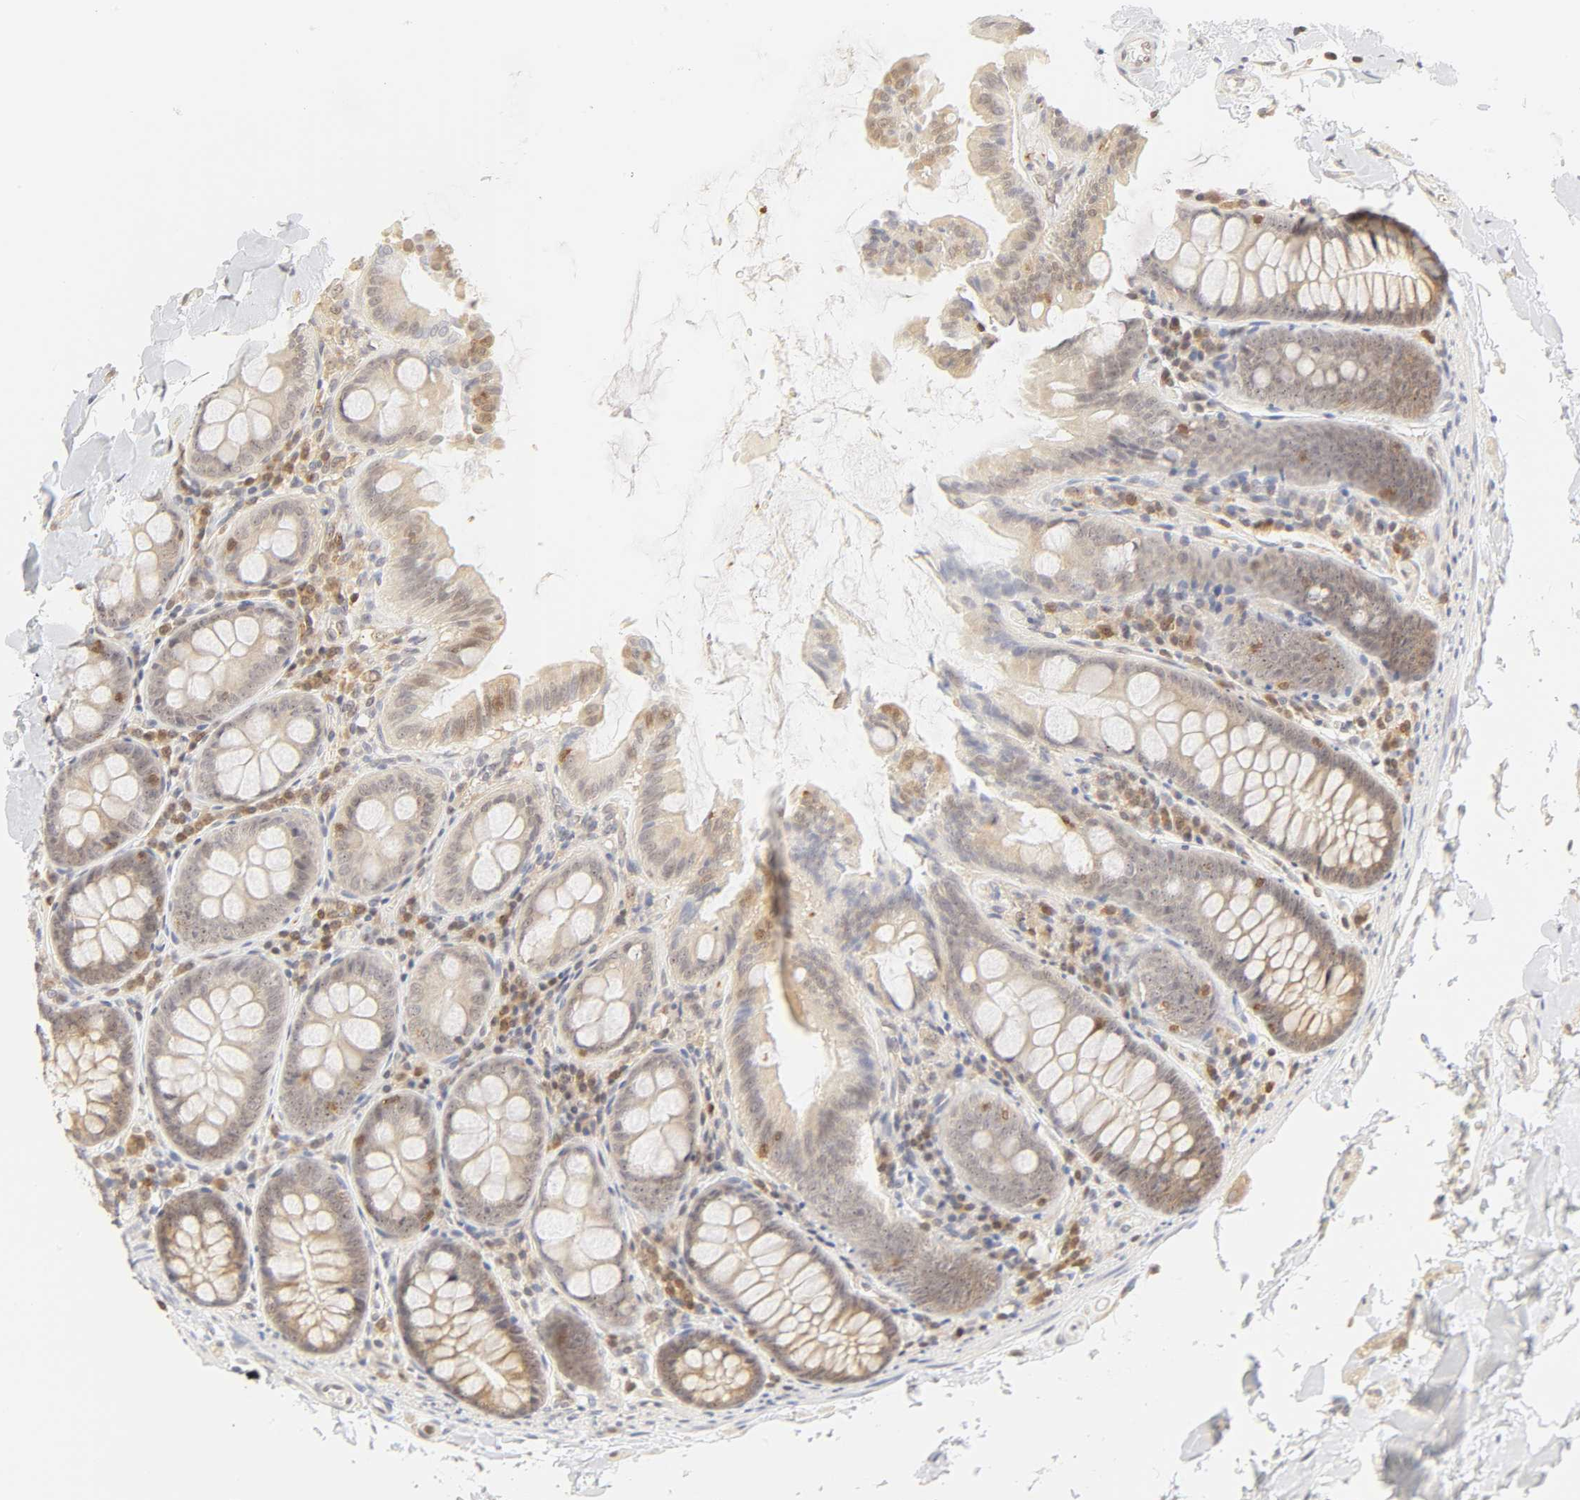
{"staining": {"intensity": "weak", "quantity": ">75%", "location": "cytoplasmic/membranous,nuclear"}, "tissue": "colon", "cell_type": "Endothelial cells", "image_type": "normal", "snomed": [{"axis": "morphology", "description": "Normal tissue, NOS"}, {"axis": "topography", "description": "Colon"}], "caption": "Protein staining displays weak cytoplasmic/membranous,nuclear expression in approximately >75% of endothelial cells in benign colon. Using DAB (brown) and hematoxylin (blue) stains, captured at high magnification using brightfield microscopy.", "gene": "KIF2A", "patient": {"sex": "female", "age": 61}}